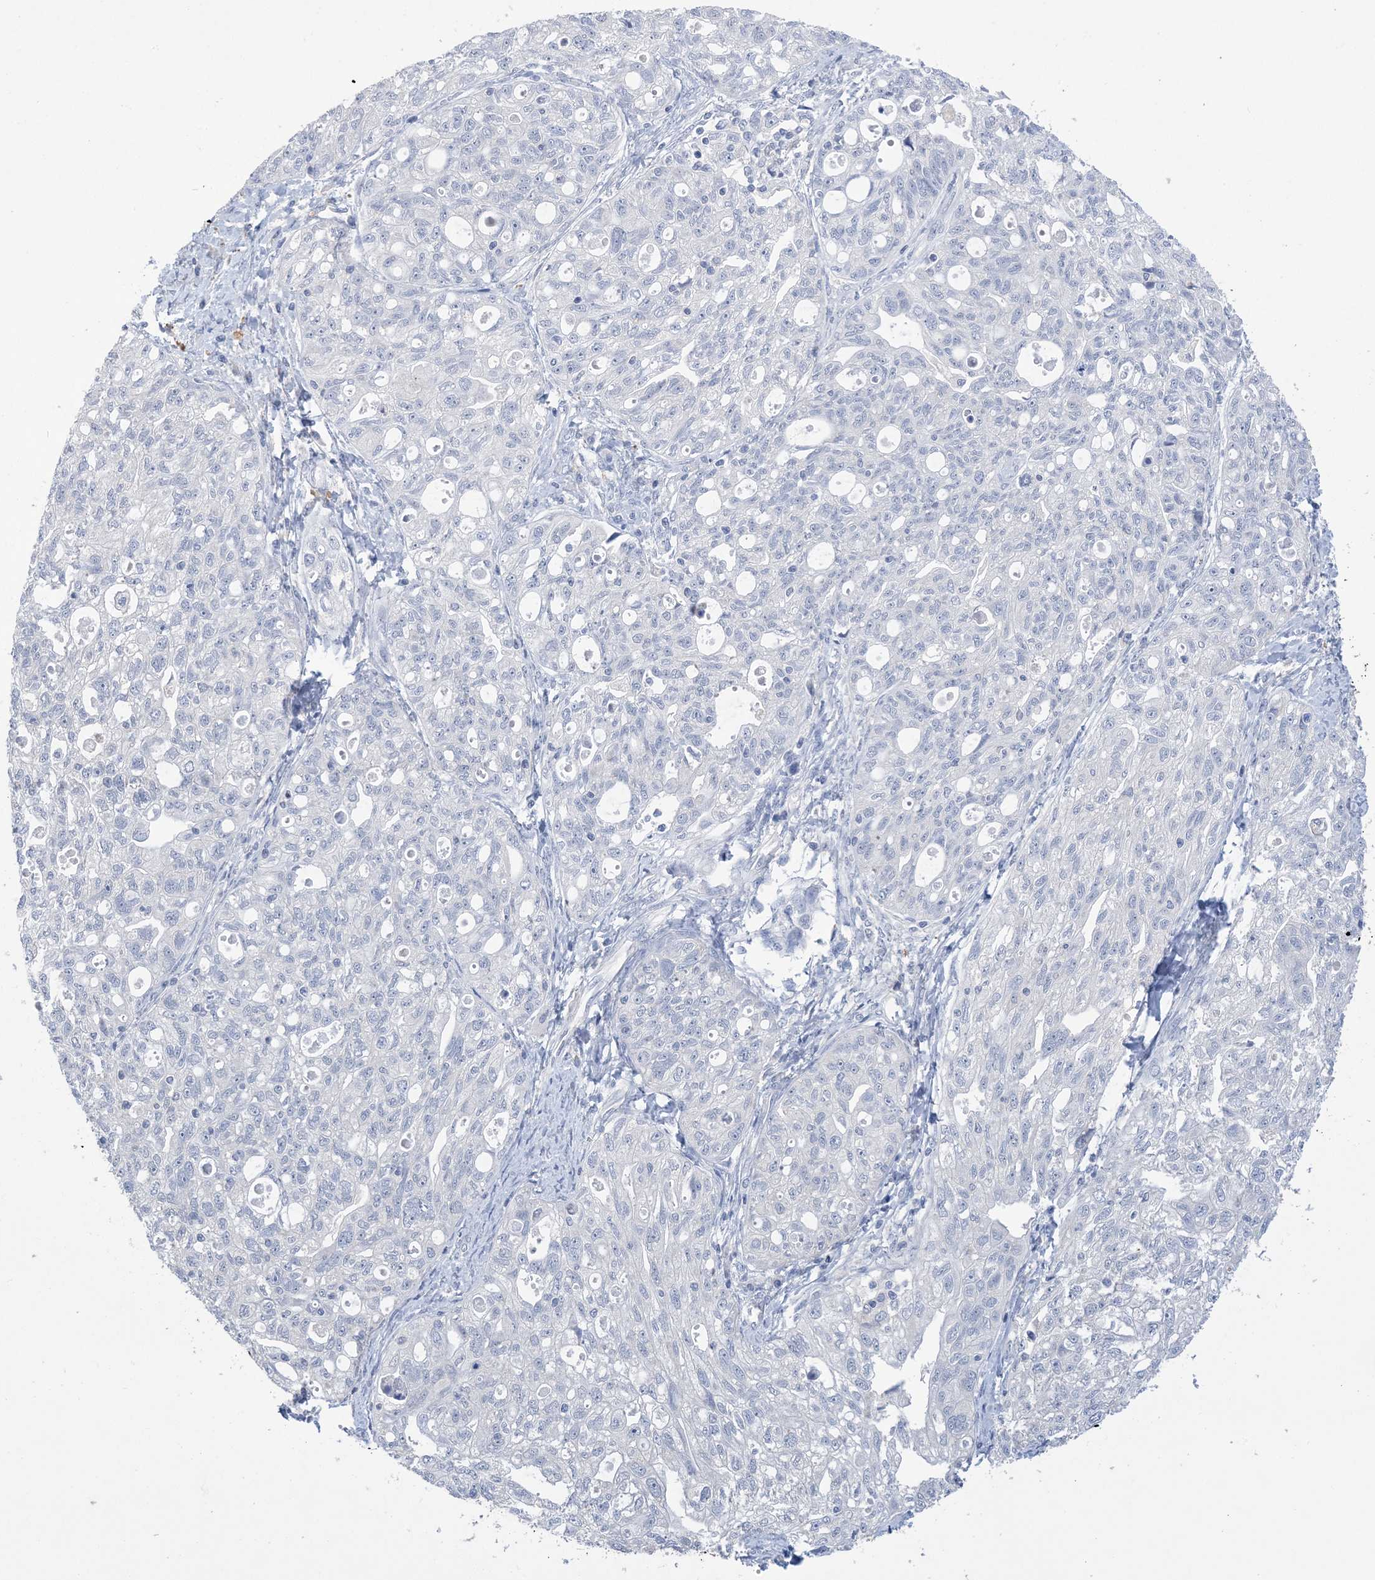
{"staining": {"intensity": "negative", "quantity": "none", "location": "none"}, "tissue": "ovarian cancer", "cell_type": "Tumor cells", "image_type": "cancer", "snomed": [{"axis": "morphology", "description": "Carcinoma, NOS"}, {"axis": "morphology", "description": "Cystadenocarcinoma, serous, NOS"}, {"axis": "topography", "description": "Ovary"}], "caption": "A micrograph of ovarian carcinoma stained for a protein reveals no brown staining in tumor cells.", "gene": "DSC3", "patient": {"sex": "female", "age": 69}}